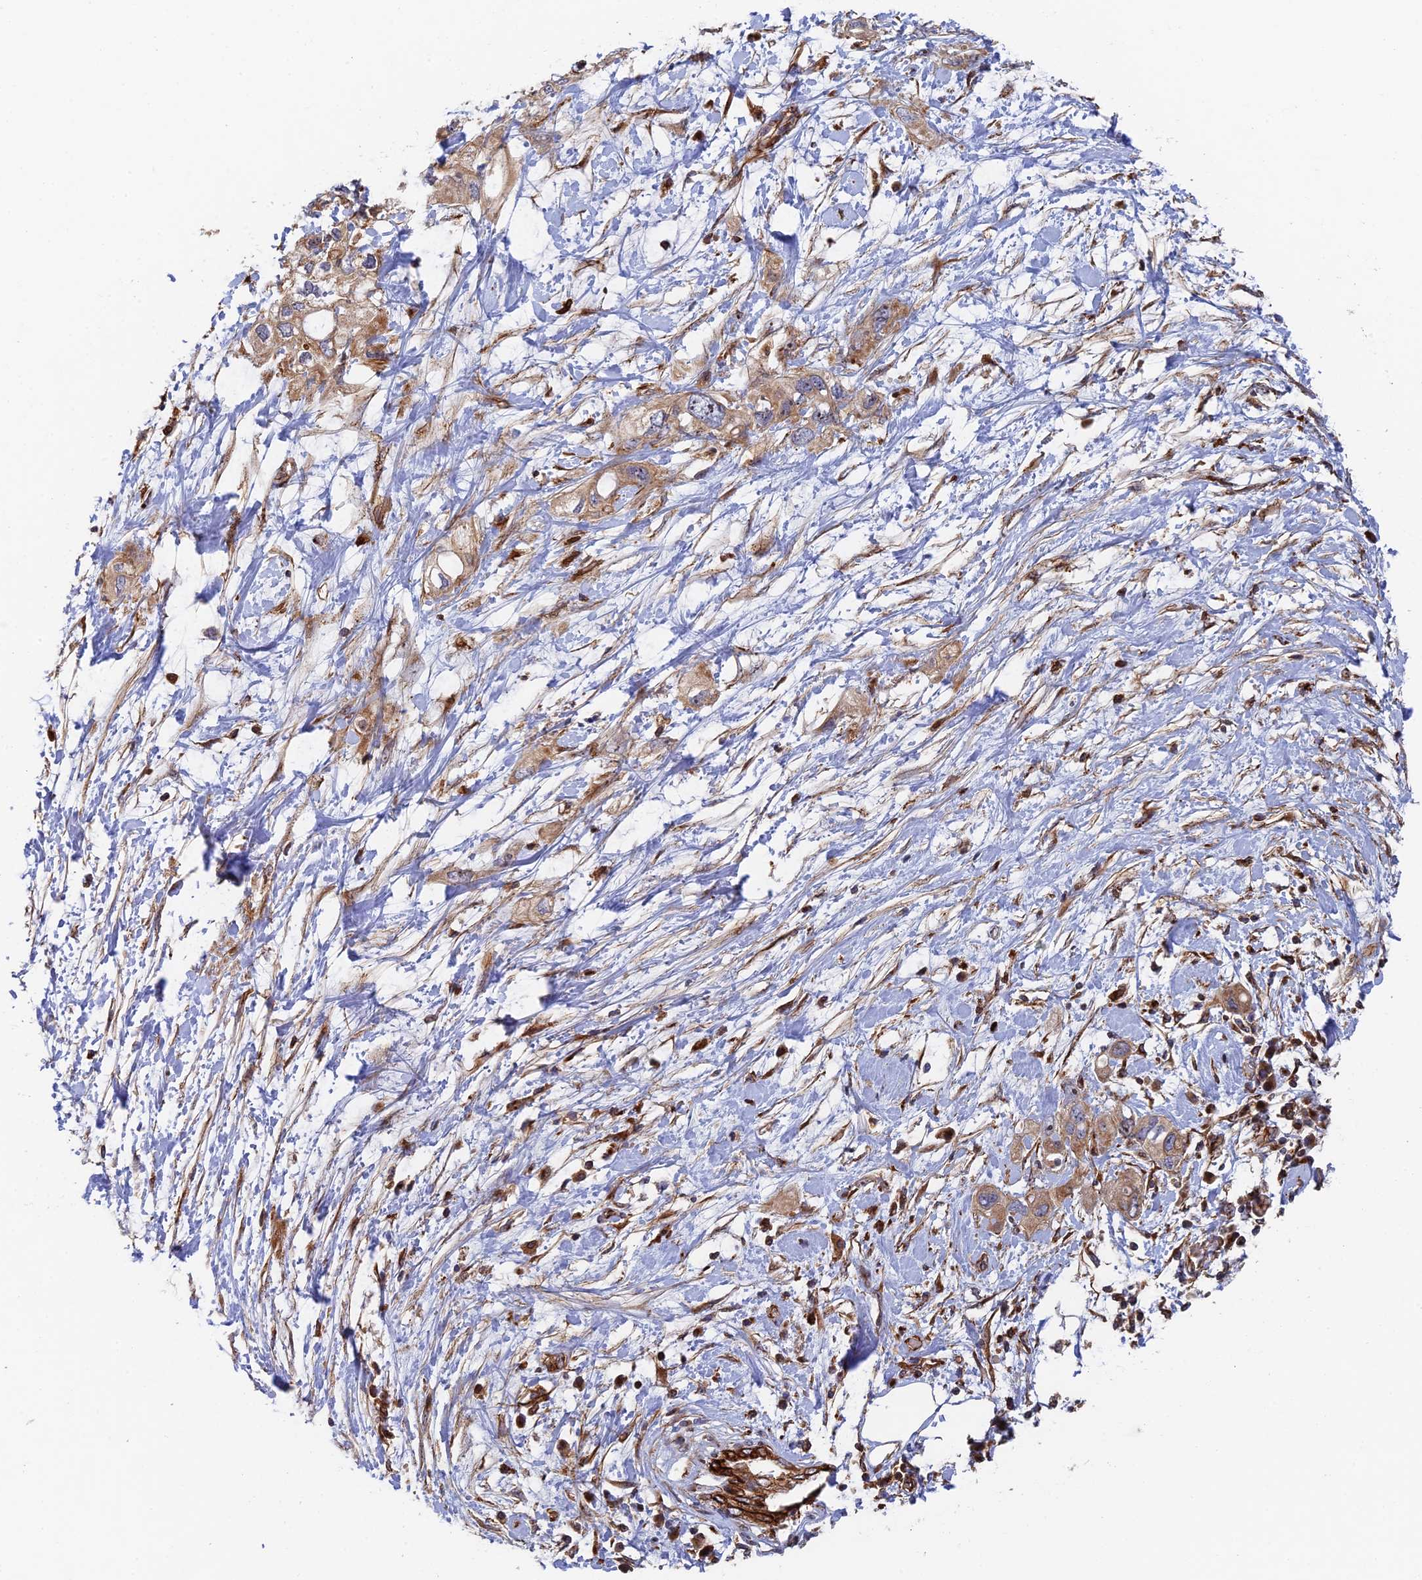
{"staining": {"intensity": "weak", "quantity": ">75%", "location": "cytoplasmic/membranous"}, "tissue": "pancreatic cancer", "cell_type": "Tumor cells", "image_type": "cancer", "snomed": [{"axis": "morphology", "description": "Inflammation, NOS"}, {"axis": "morphology", "description": "Adenocarcinoma, NOS"}, {"axis": "topography", "description": "Pancreas"}], "caption": "Pancreatic cancer was stained to show a protein in brown. There is low levels of weak cytoplasmic/membranous staining in about >75% of tumor cells.", "gene": "PPP2R3C", "patient": {"sex": "female", "age": 56}}